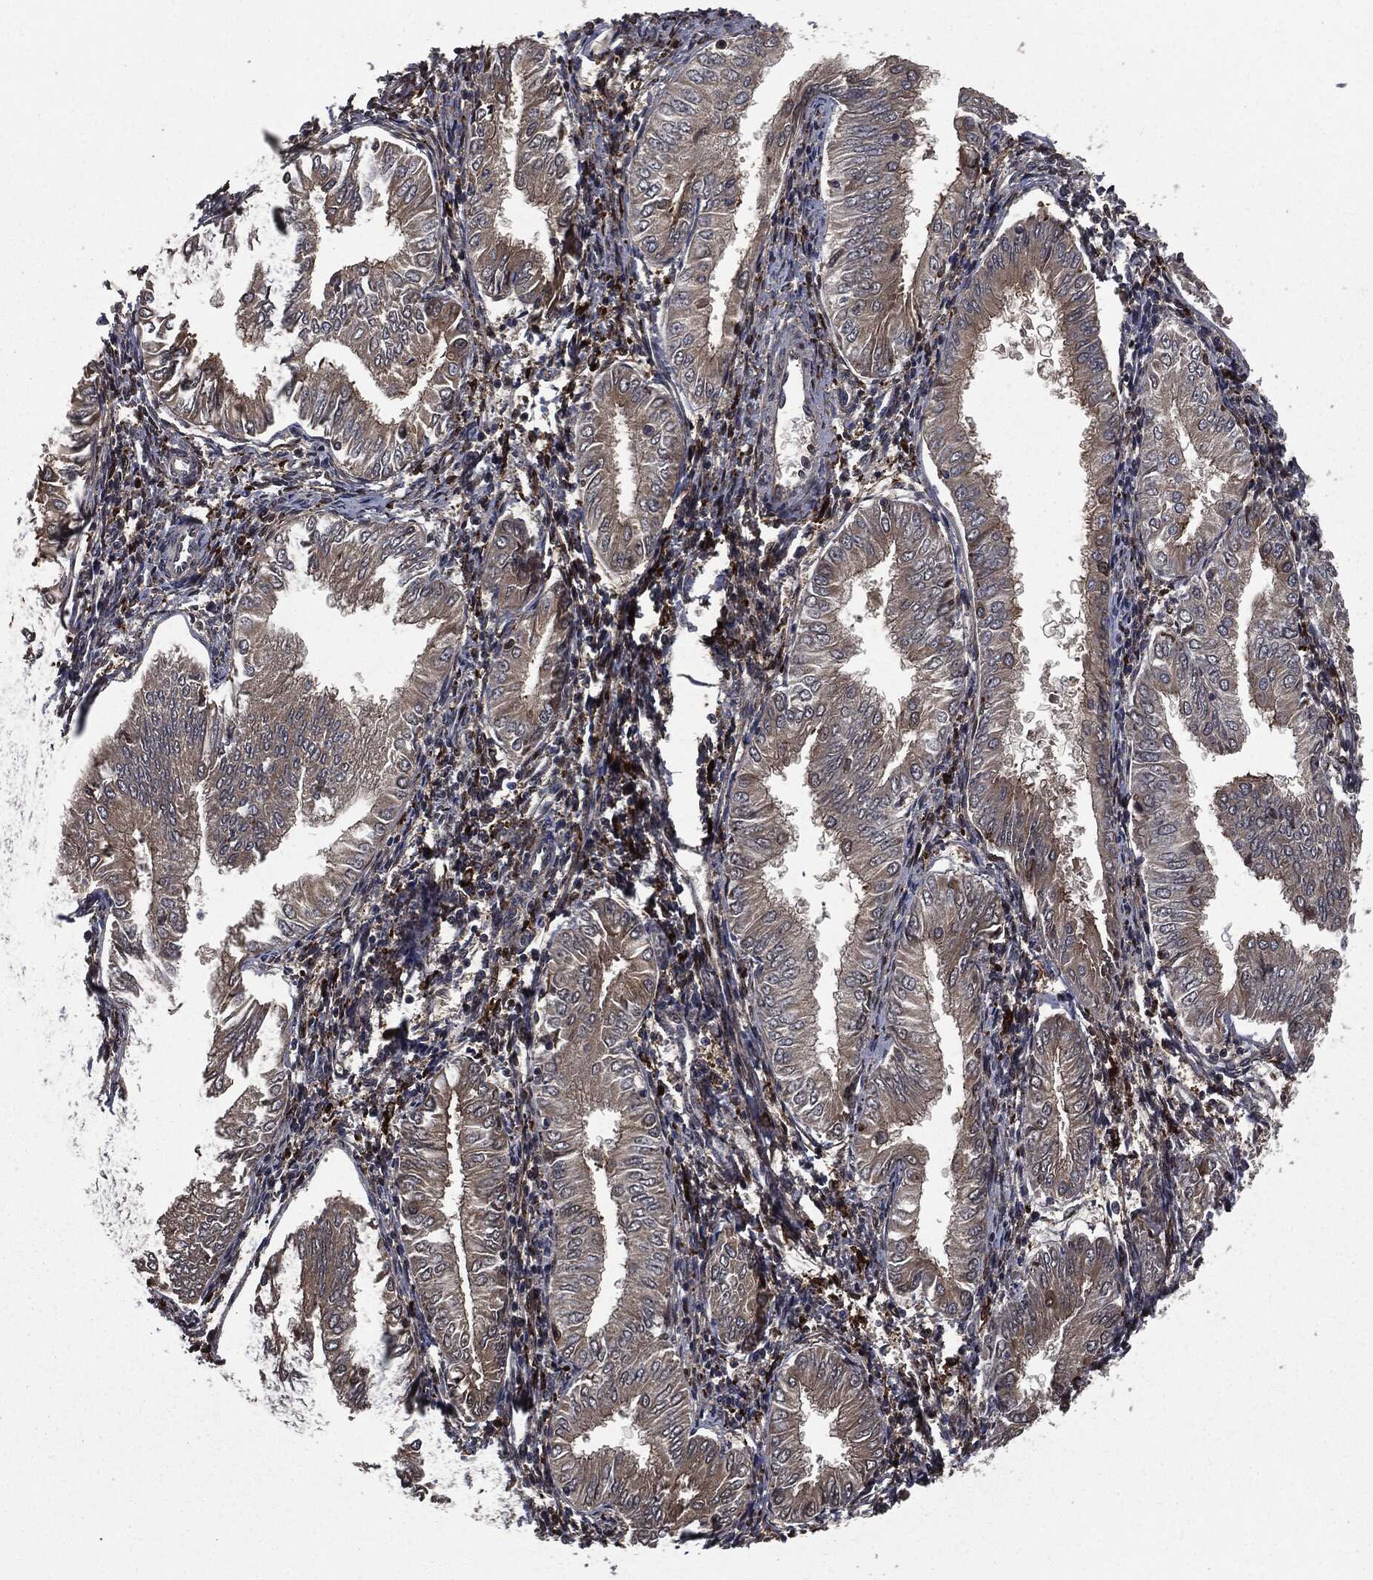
{"staining": {"intensity": "moderate", "quantity": "<25%", "location": "cytoplasmic/membranous"}, "tissue": "endometrial cancer", "cell_type": "Tumor cells", "image_type": "cancer", "snomed": [{"axis": "morphology", "description": "Adenocarcinoma, NOS"}, {"axis": "topography", "description": "Endometrium"}], "caption": "Human endometrial adenocarcinoma stained with a brown dye displays moderate cytoplasmic/membranous positive expression in approximately <25% of tumor cells.", "gene": "CRABP2", "patient": {"sex": "female", "age": 53}}